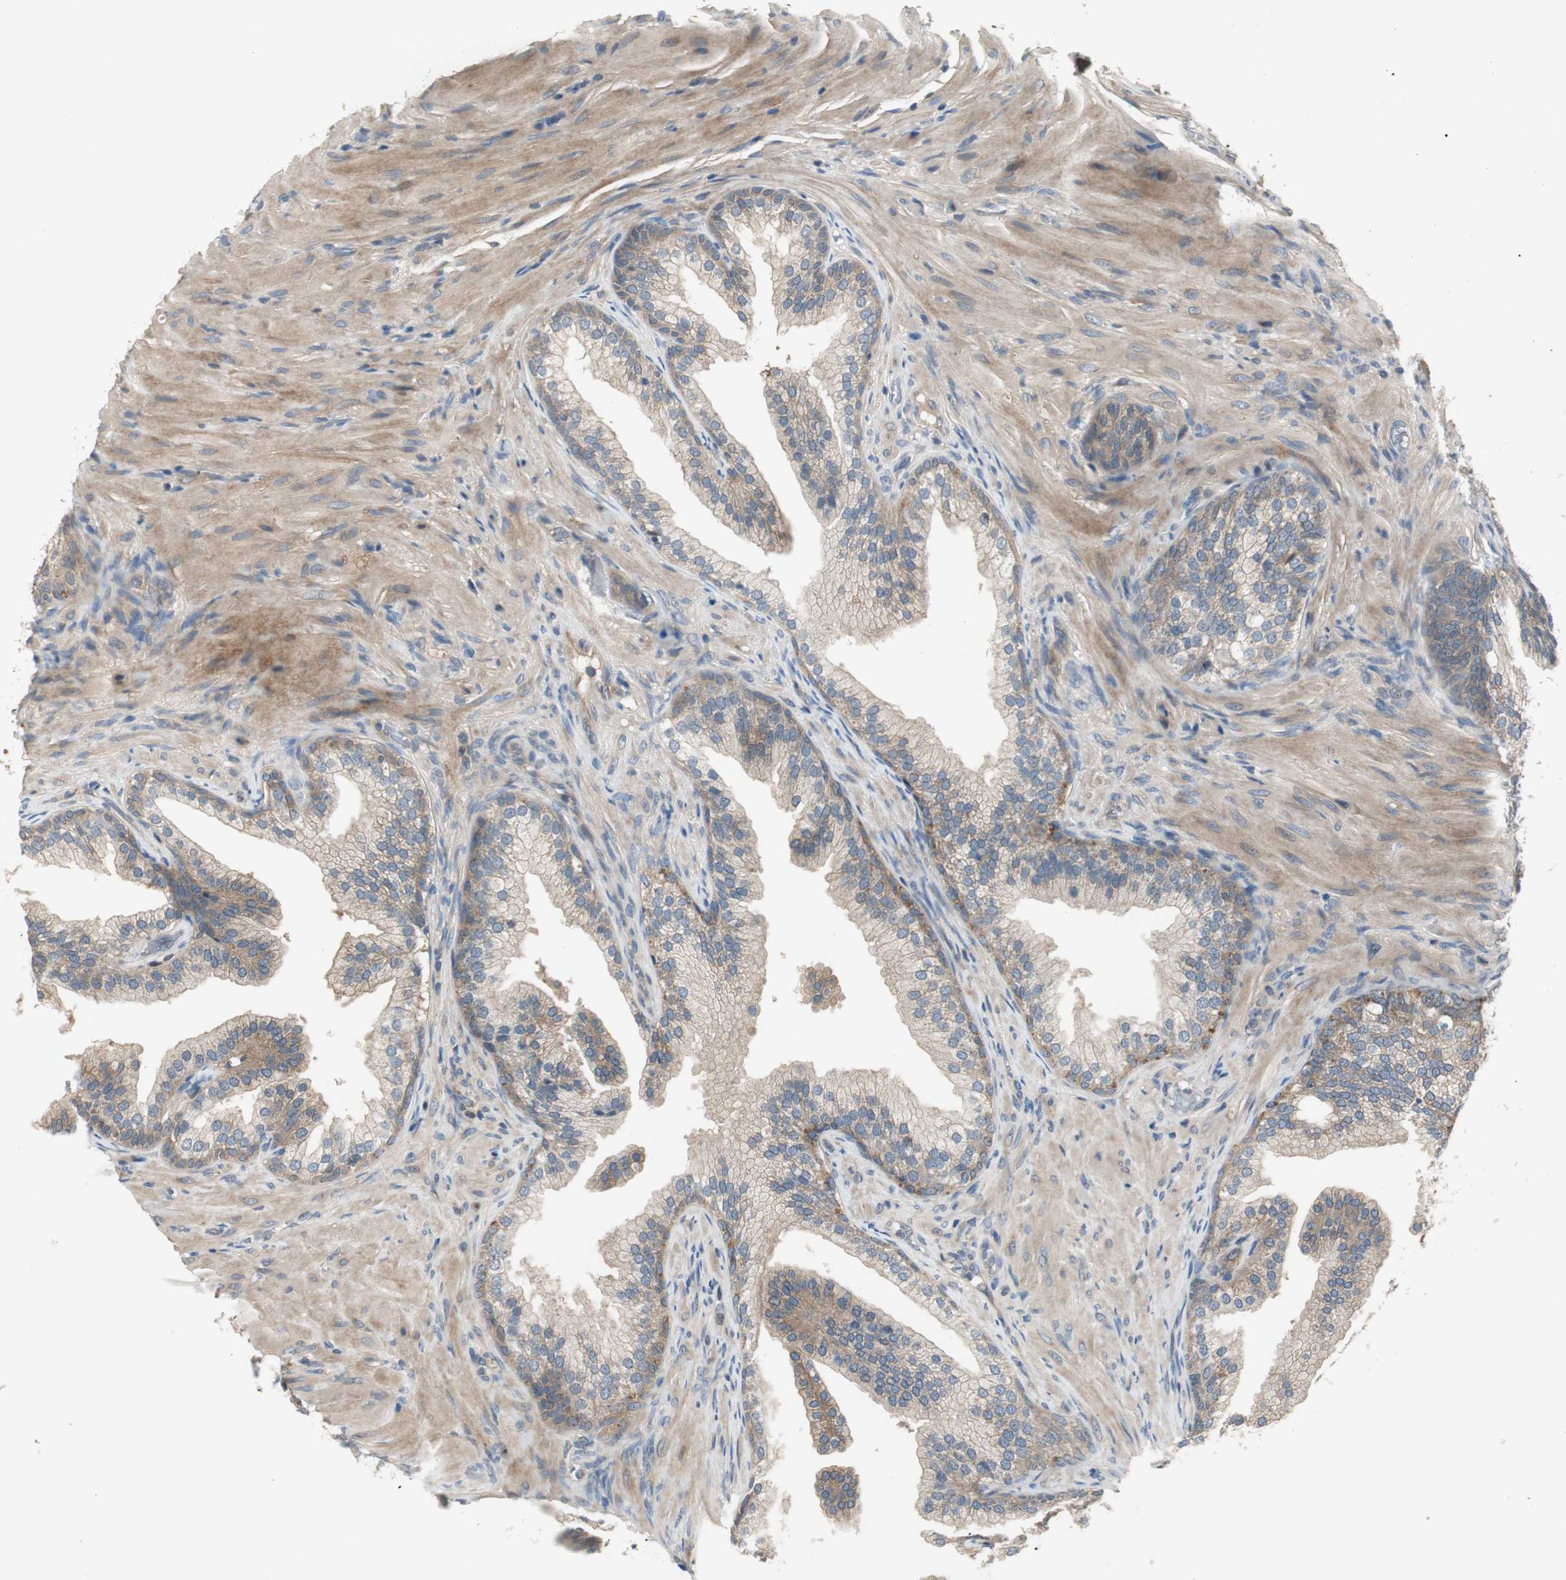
{"staining": {"intensity": "moderate", "quantity": "25%-75%", "location": "cytoplasmic/membranous"}, "tissue": "prostate", "cell_type": "Glandular cells", "image_type": "normal", "snomed": [{"axis": "morphology", "description": "Normal tissue, NOS"}, {"axis": "topography", "description": "Prostate"}], "caption": "Protein expression analysis of normal human prostate reveals moderate cytoplasmic/membranous positivity in approximately 25%-75% of glandular cells. The protein is shown in brown color, while the nuclei are stained blue.", "gene": "PRKAA1", "patient": {"sex": "male", "age": 76}}